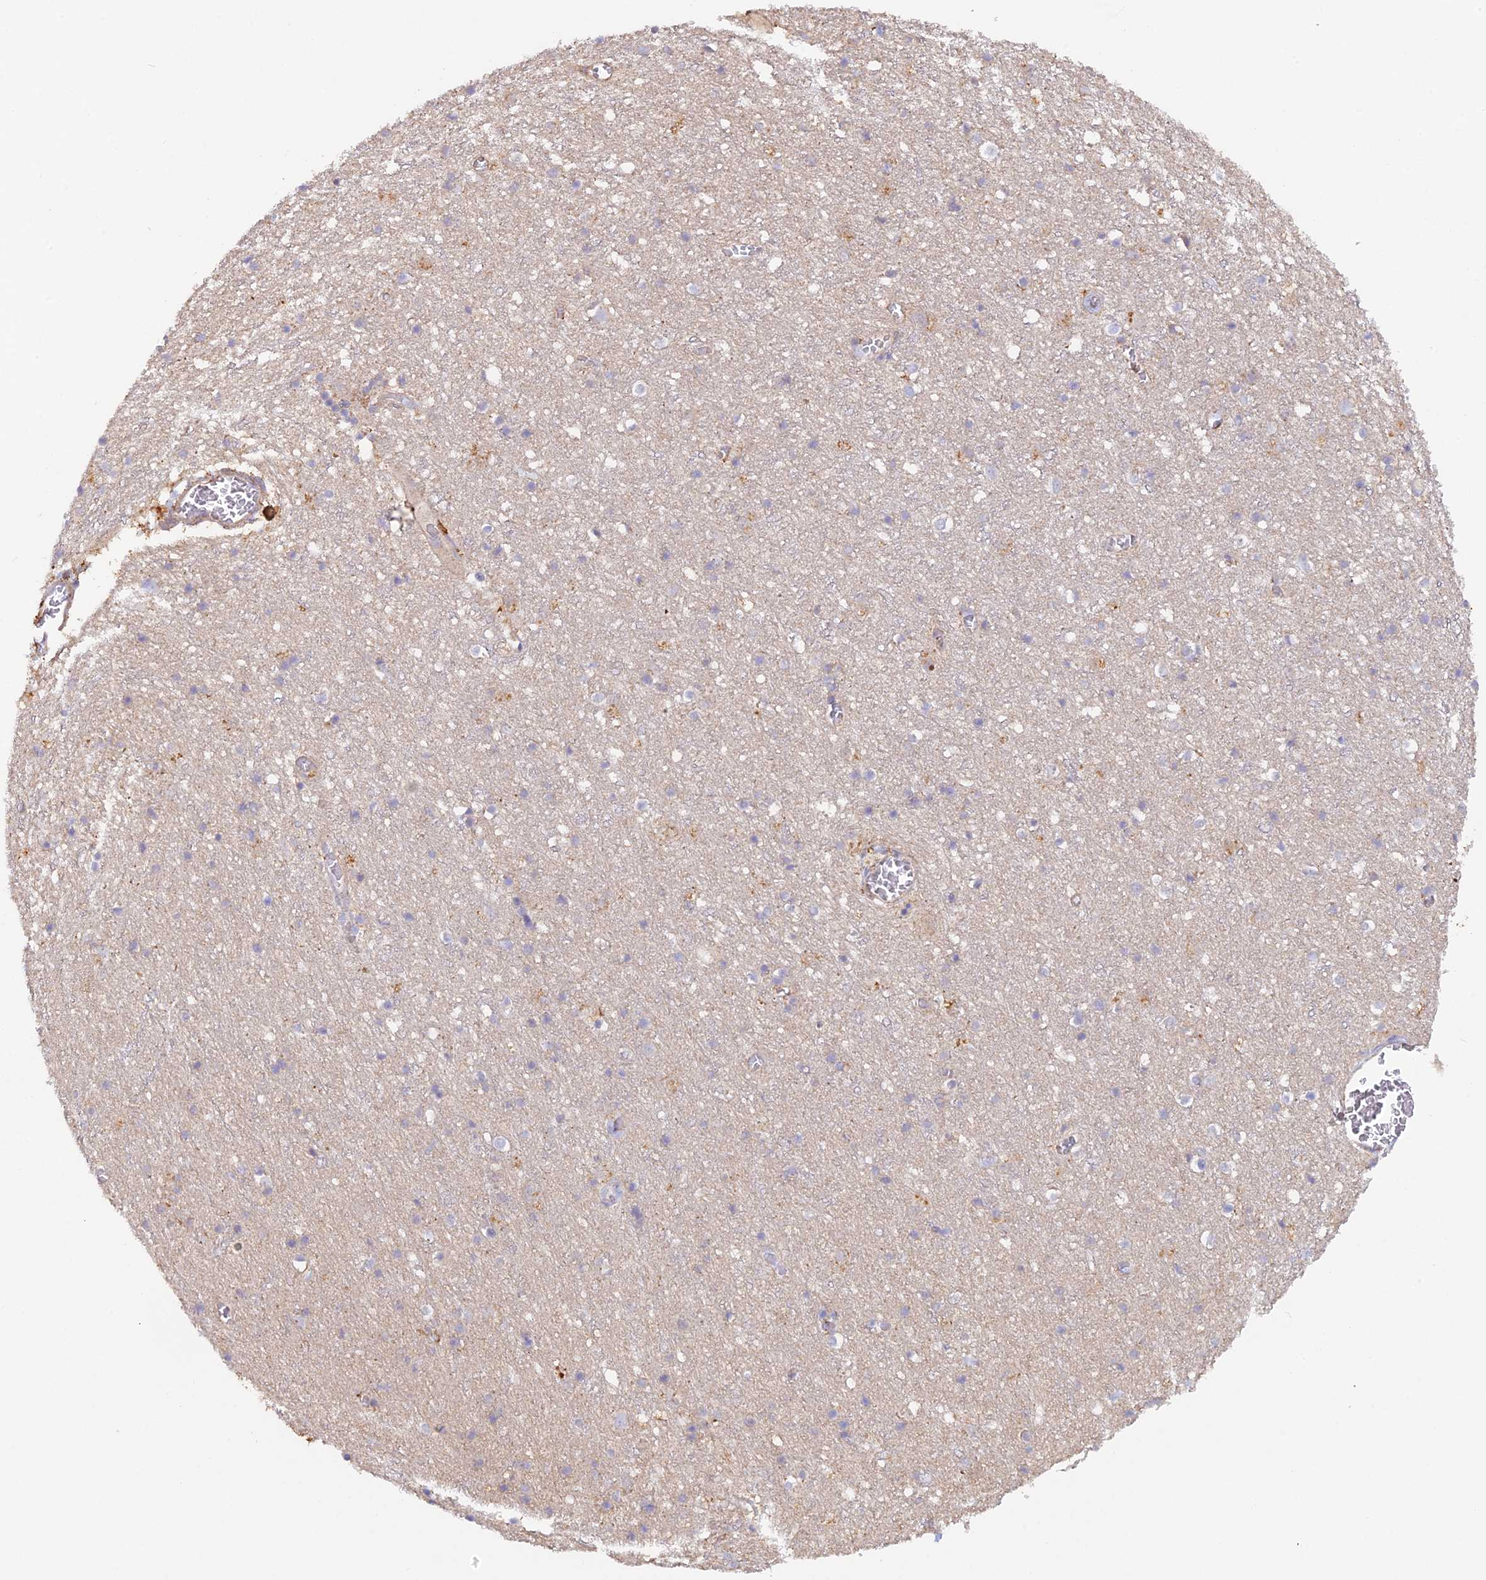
{"staining": {"intensity": "weak", "quantity": "25%-75%", "location": "cytoplasmic/membranous"}, "tissue": "cerebral cortex", "cell_type": "Endothelial cells", "image_type": "normal", "snomed": [{"axis": "morphology", "description": "Normal tissue, NOS"}, {"axis": "topography", "description": "Cerebral cortex"}], "caption": "Endothelial cells show low levels of weak cytoplasmic/membranous staining in about 25%-75% of cells in unremarkable human cerebral cortex. Nuclei are stained in blue.", "gene": "FZR1", "patient": {"sex": "female", "age": 64}}